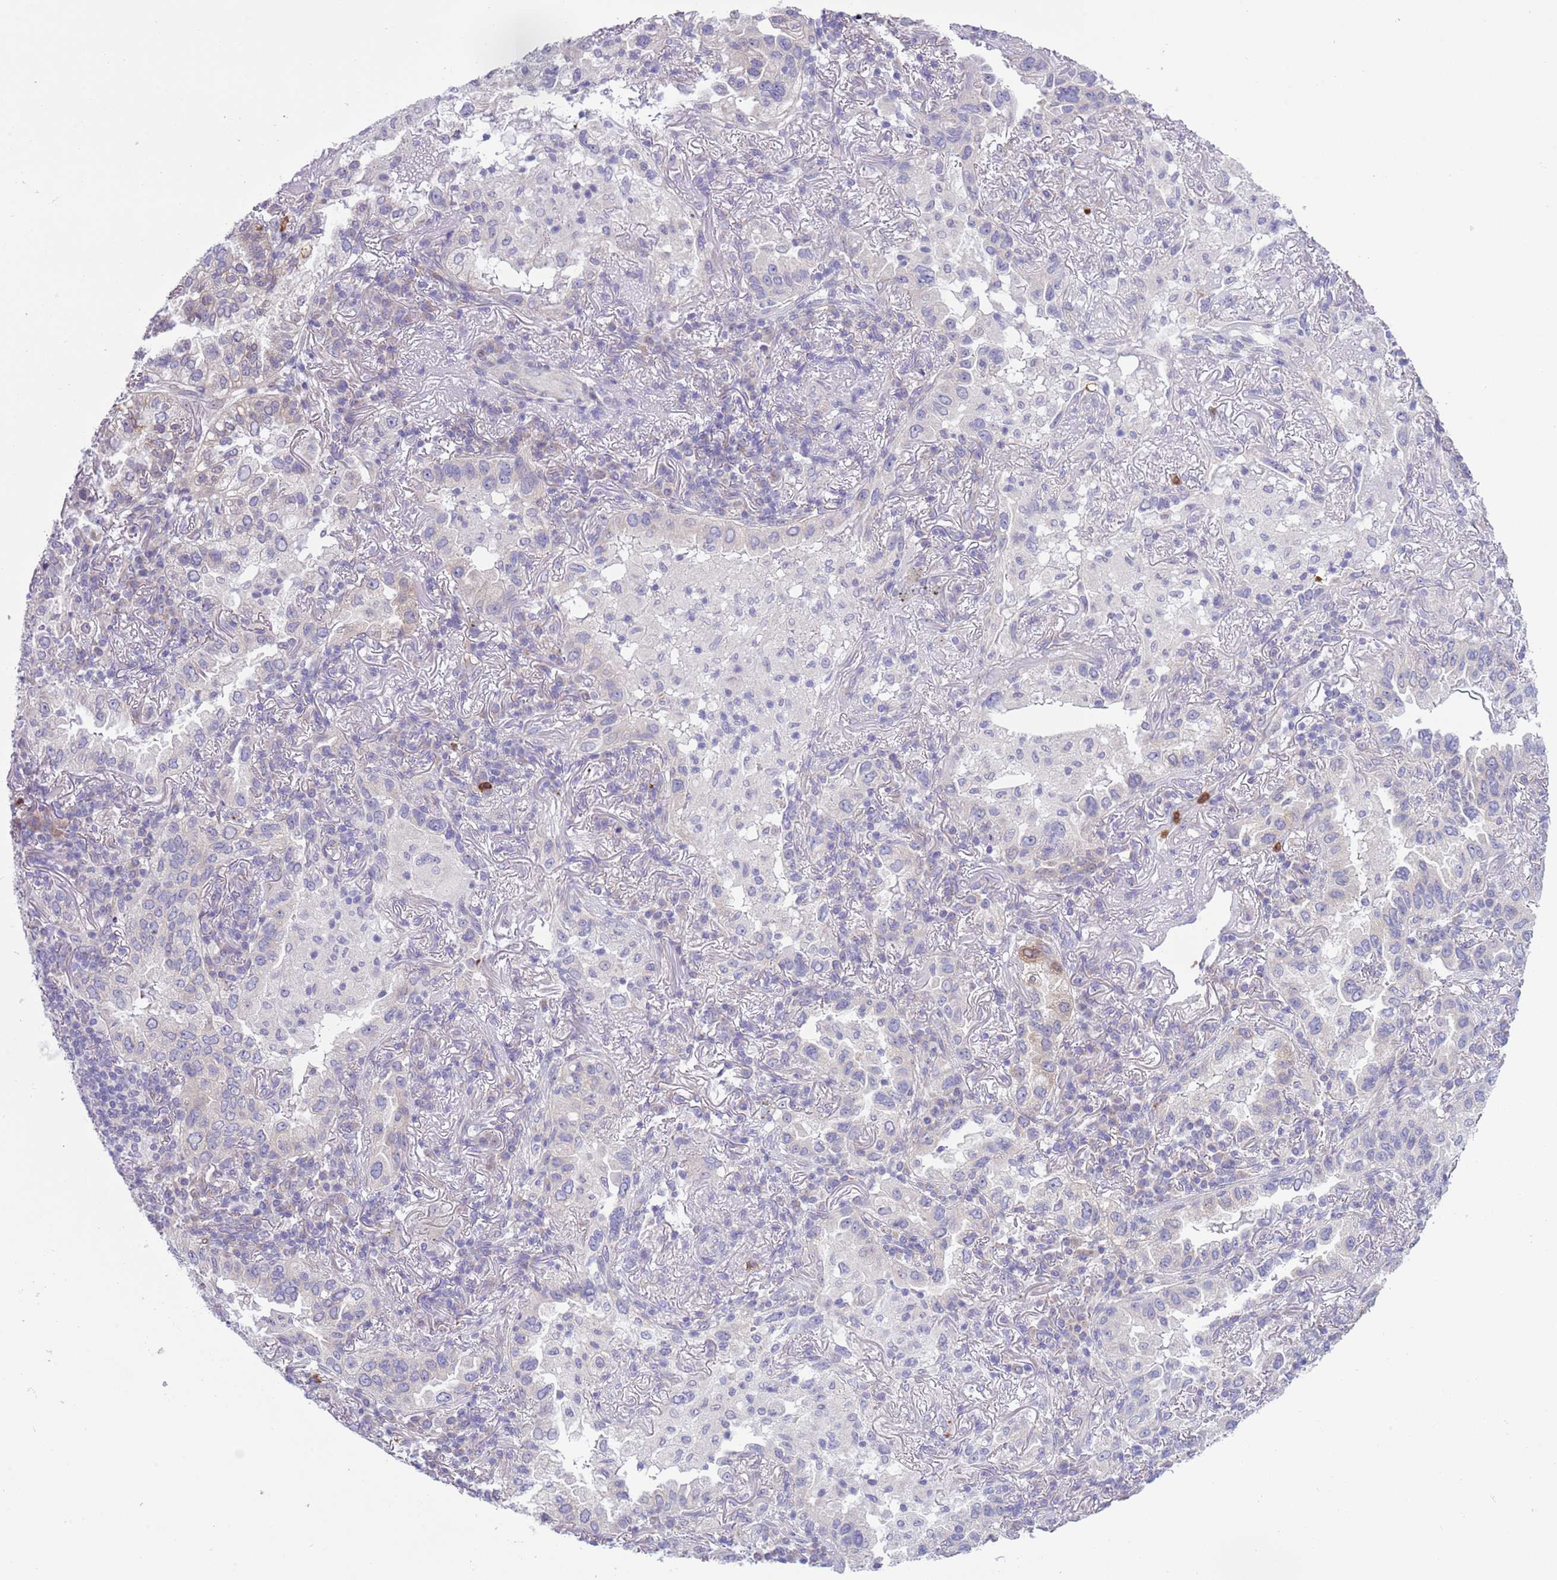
{"staining": {"intensity": "negative", "quantity": "none", "location": "none"}, "tissue": "lung cancer", "cell_type": "Tumor cells", "image_type": "cancer", "snomed": [{"axis": "morphology", "description": "Adenocarcinoma, NOS"}, {"axis": "topography", "description": "Lung"}], "caption": "An immunohistochemistry histopathology image of lung cancer (adenocarcinoma) is shown. There is no staining in tumor cells of lung cancer (adenocarcinoma).", "gene": "ZFP2", "patient": {"sex": "female", "age": 69}}